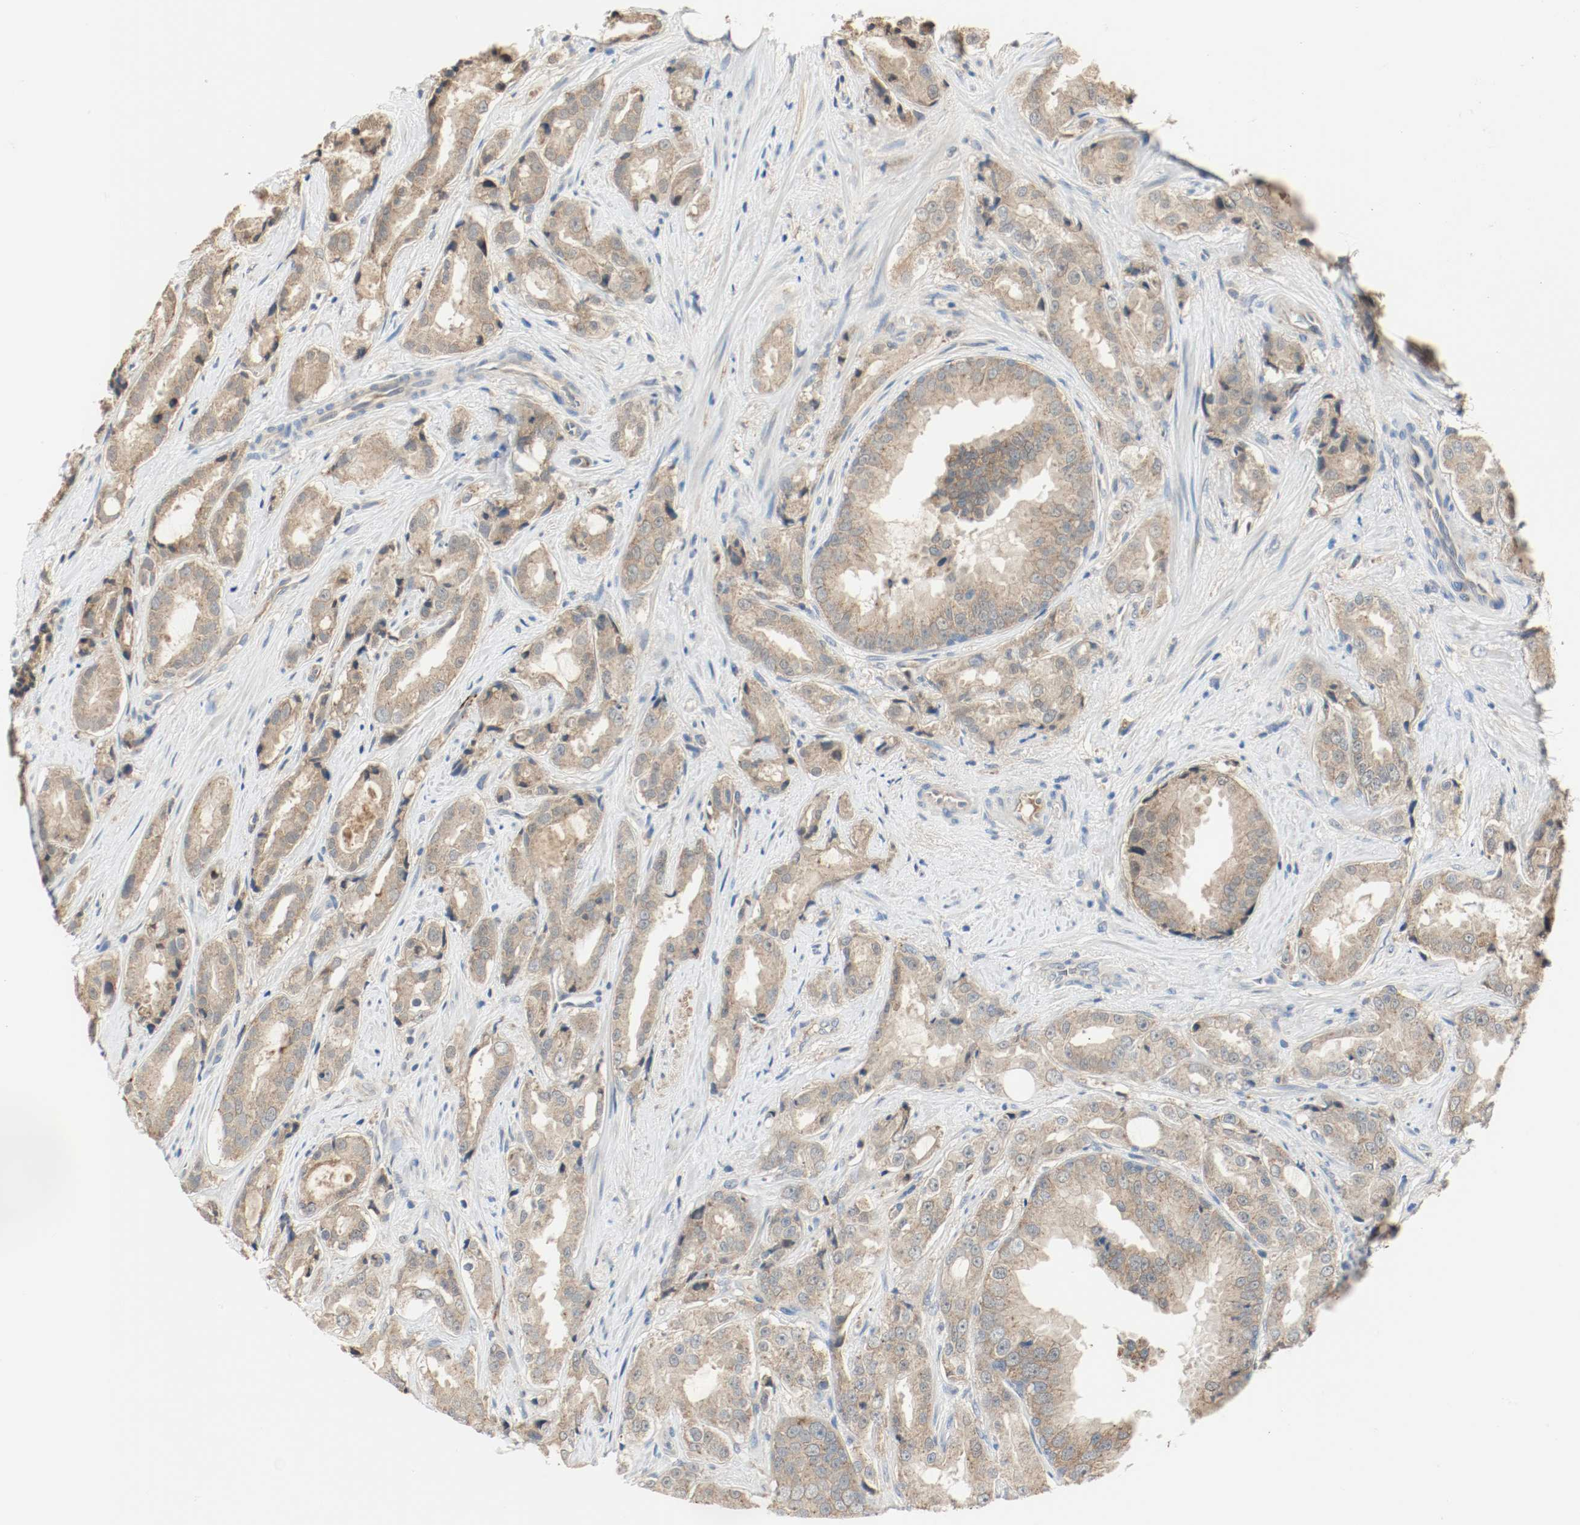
{"staining": {"intensity": "weak", "quantity": ">75%", "location": "cytoplasmic/membranous"}, "tissue": "prostate cancer", "cell_type": "Tumor cells", "image_type": "cancer", "snomed": [{"axis": "morphology", "description": "Adenocarcinoma, High grade"}, {"axis": "topography", "description": "Prostate"}], "caption": "There is low levels of weak cytoplasmic/membranous staining in tumor cells of prostate cancer (adenocarcinoma (high-grade)), as demonstrated by immunohistochemical staining (brown color).", "gene": "MELTF", "patient": {"sex": "male", "age": 73}}